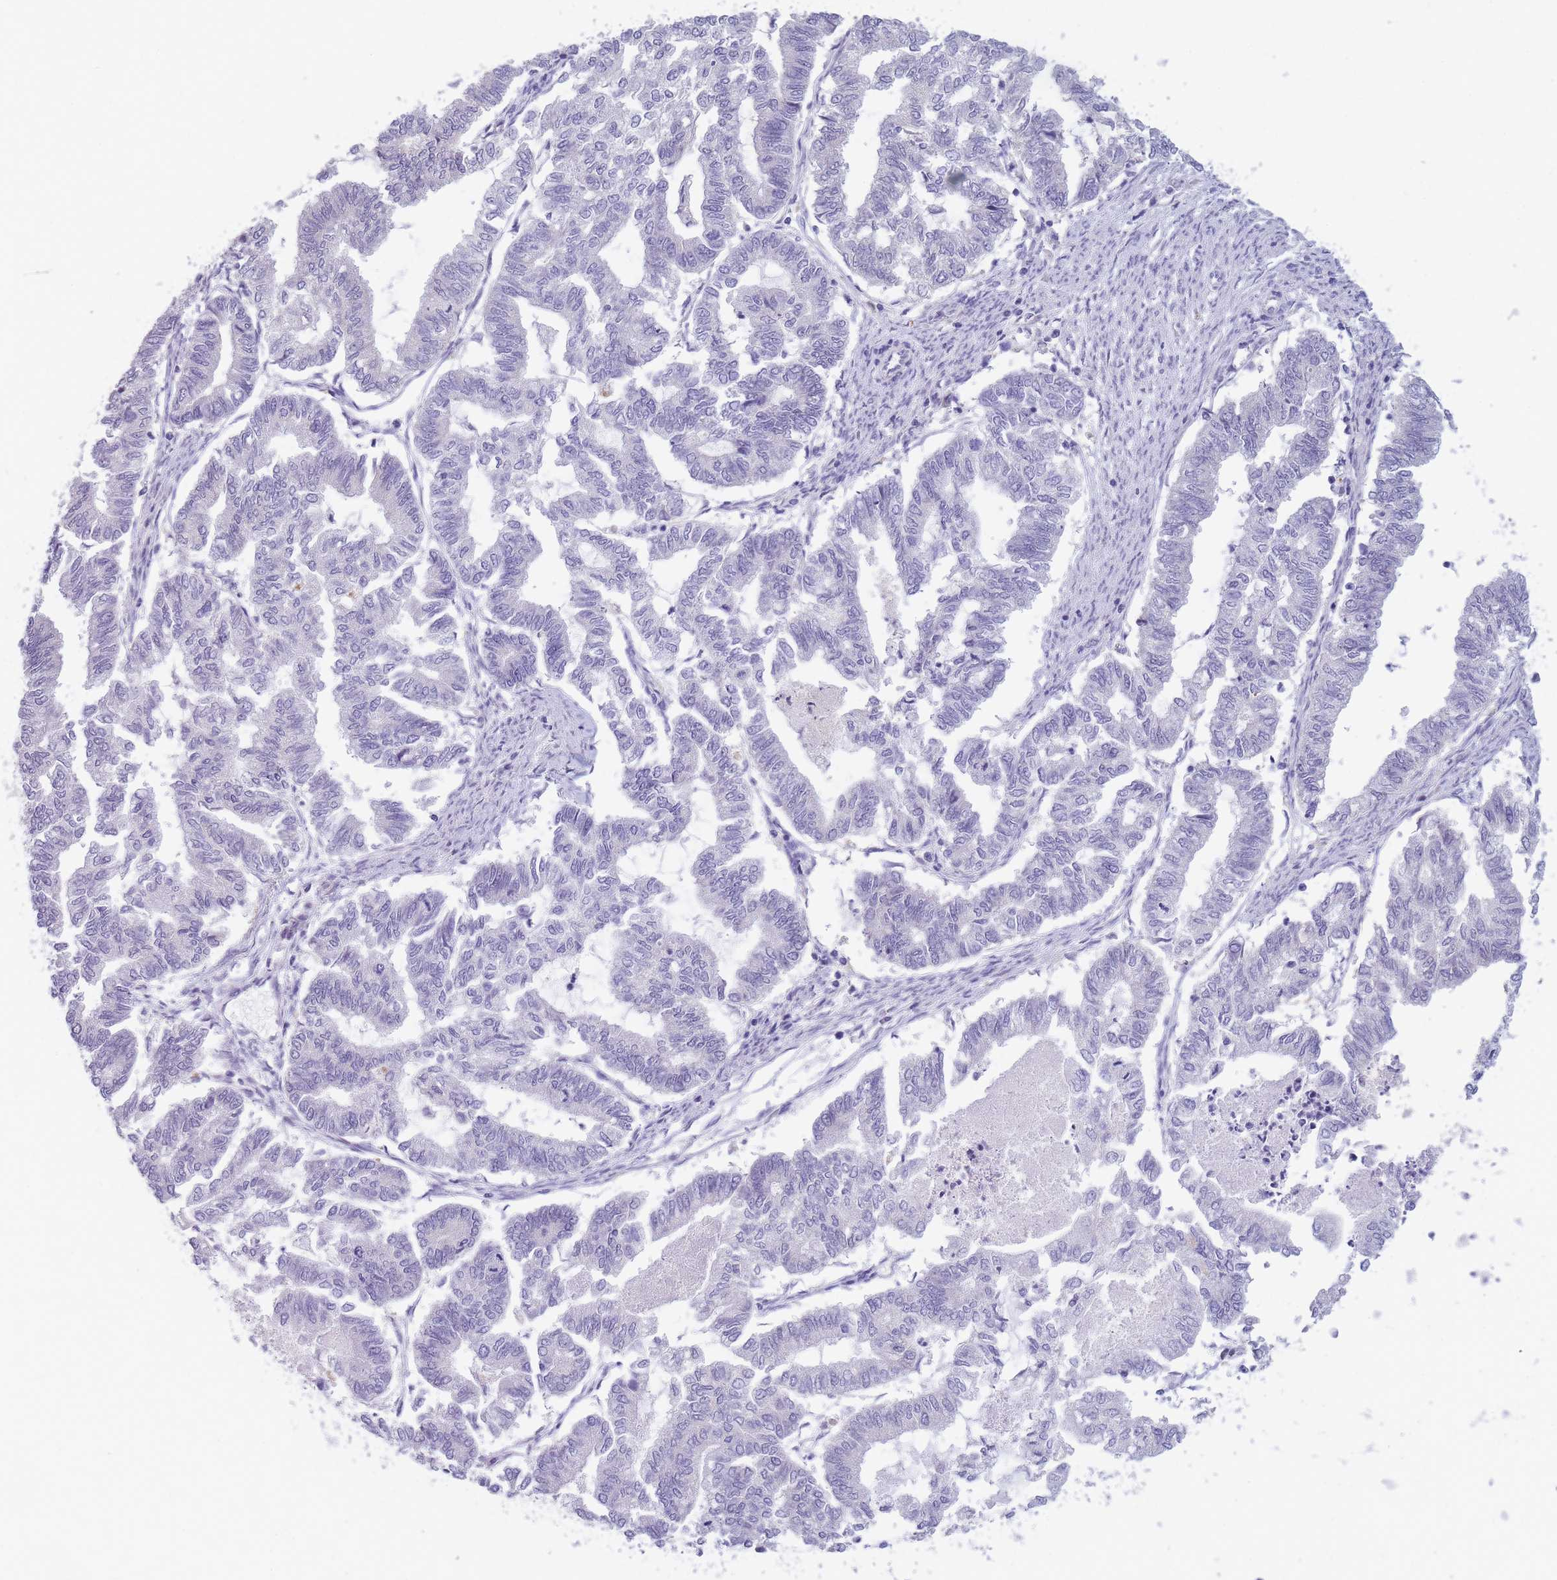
{"staining": {"intensity": "negative", "quantity": "none", "location": "none"}, "tissue": "endometrial cancer", "cell_type": "Tumor cells", "image_type": "cancer", "snomed": [{"axis": "morphology", "description": "Adenocarcinoma, NOS"}, {"axis": "topography", "description": "Endometrium"}], "caption": "A histopathology image of adenocarcinoma (endometrial) stained for a protein reveals no brown staining in tumor cells.", "gene": "DDX49", "patient": {"sex": "female", "age": 79}}